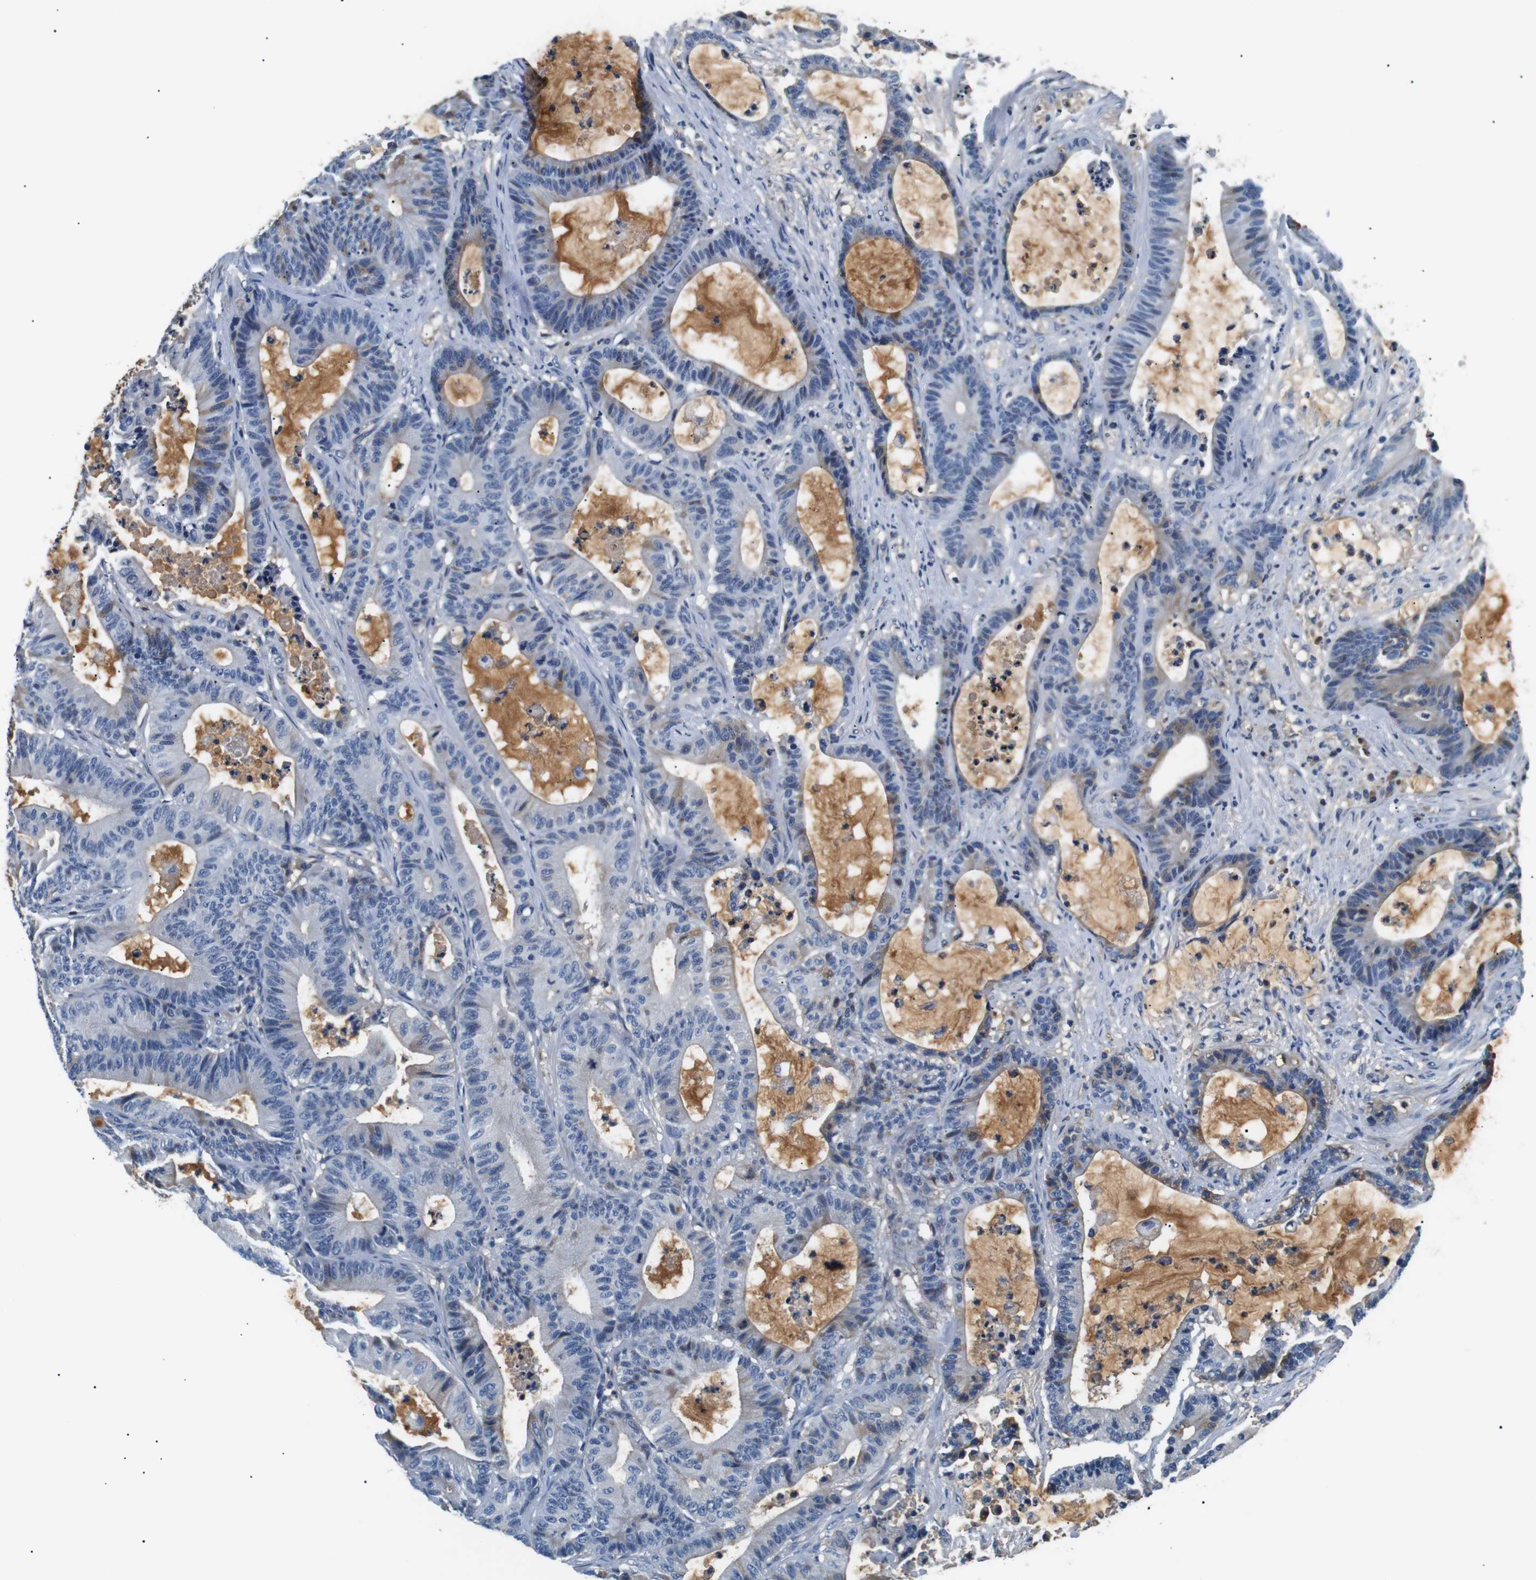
{"staining": {"intensity": "weak", "quantity": "<25%", "location": "cytoplasmic/membranous"}, "tissue": "colorectal cancer", "cell_type": "Tumor cells", "image_type": "cancer", "snomed": [{"axis": "morphology", "description": "Adenocarcinoma, NOS"}, {"axis": "topography", "description": "Colon"}], "caption": "Immunohistochemistry (IHC) photomicrograph of neoplastic tissue: colorectal cancer (adenocarcinoma) stained with DAB (3,3'-diaminobenzidine) exhibits no significant protein staining in tumor cells. (DAB immunohistochemistry (IHC), high magnification).", "gene": "LHCGR", "patient": {"sex": "female", "age": 84}}